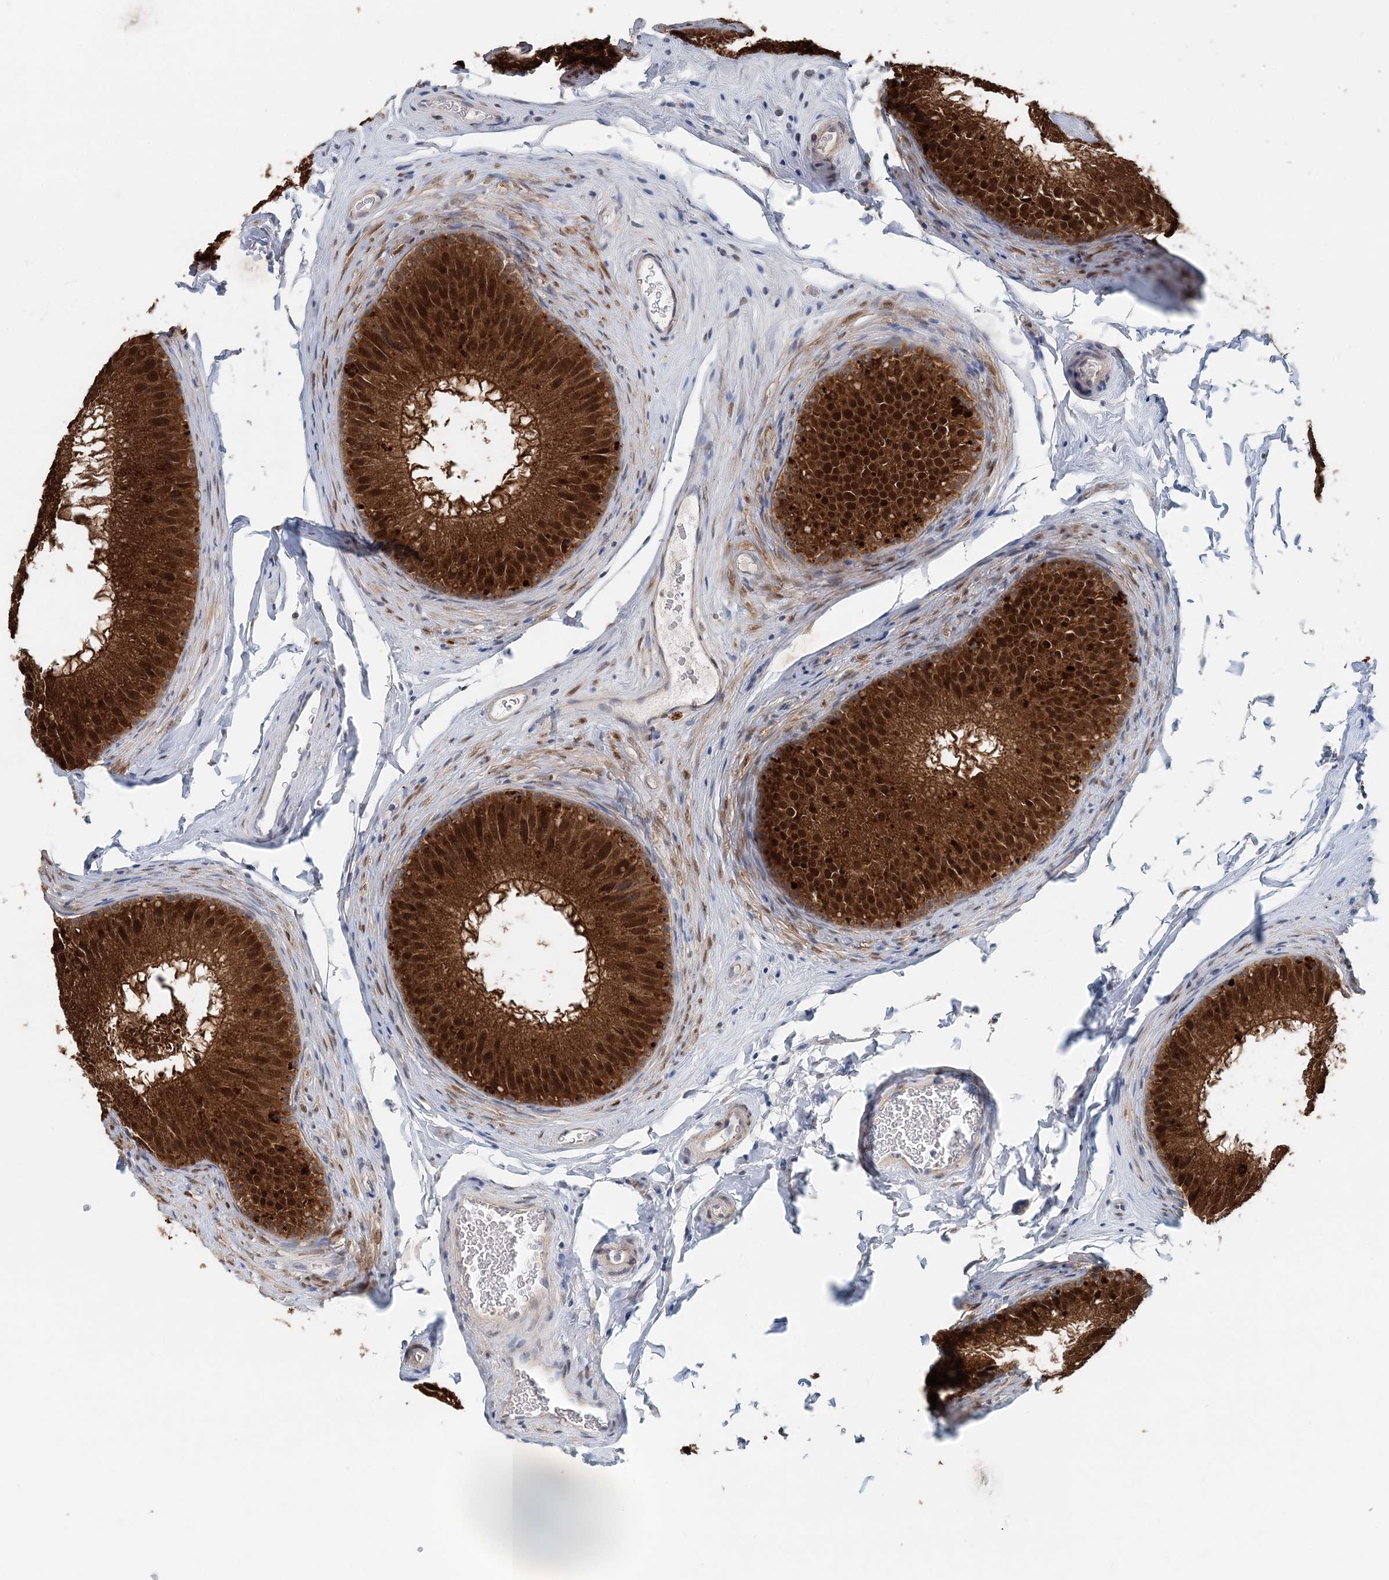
{"staining": {"intensity": "strong", "quantity": ">75%", "location": "cytoplasmic/membranous,nuclear"}, "tissue": "epididymis", "cell_type": "Glandular cells", "image_type": "normal", "snomed": [{"axis": "morphology", "description": "Normal tissue, NOS"}, {"axis": "topography", "description": "Epididymis"}], "caption": "Strong cytoplasmic/membranous,nuclear expression for a protein is identified in approximately >75% of glandular cells of unremarkable epididymis using immunohistochemistry (IHC).", "gene": "PFN2", "patient": {"sex": "male", "age": 32}}